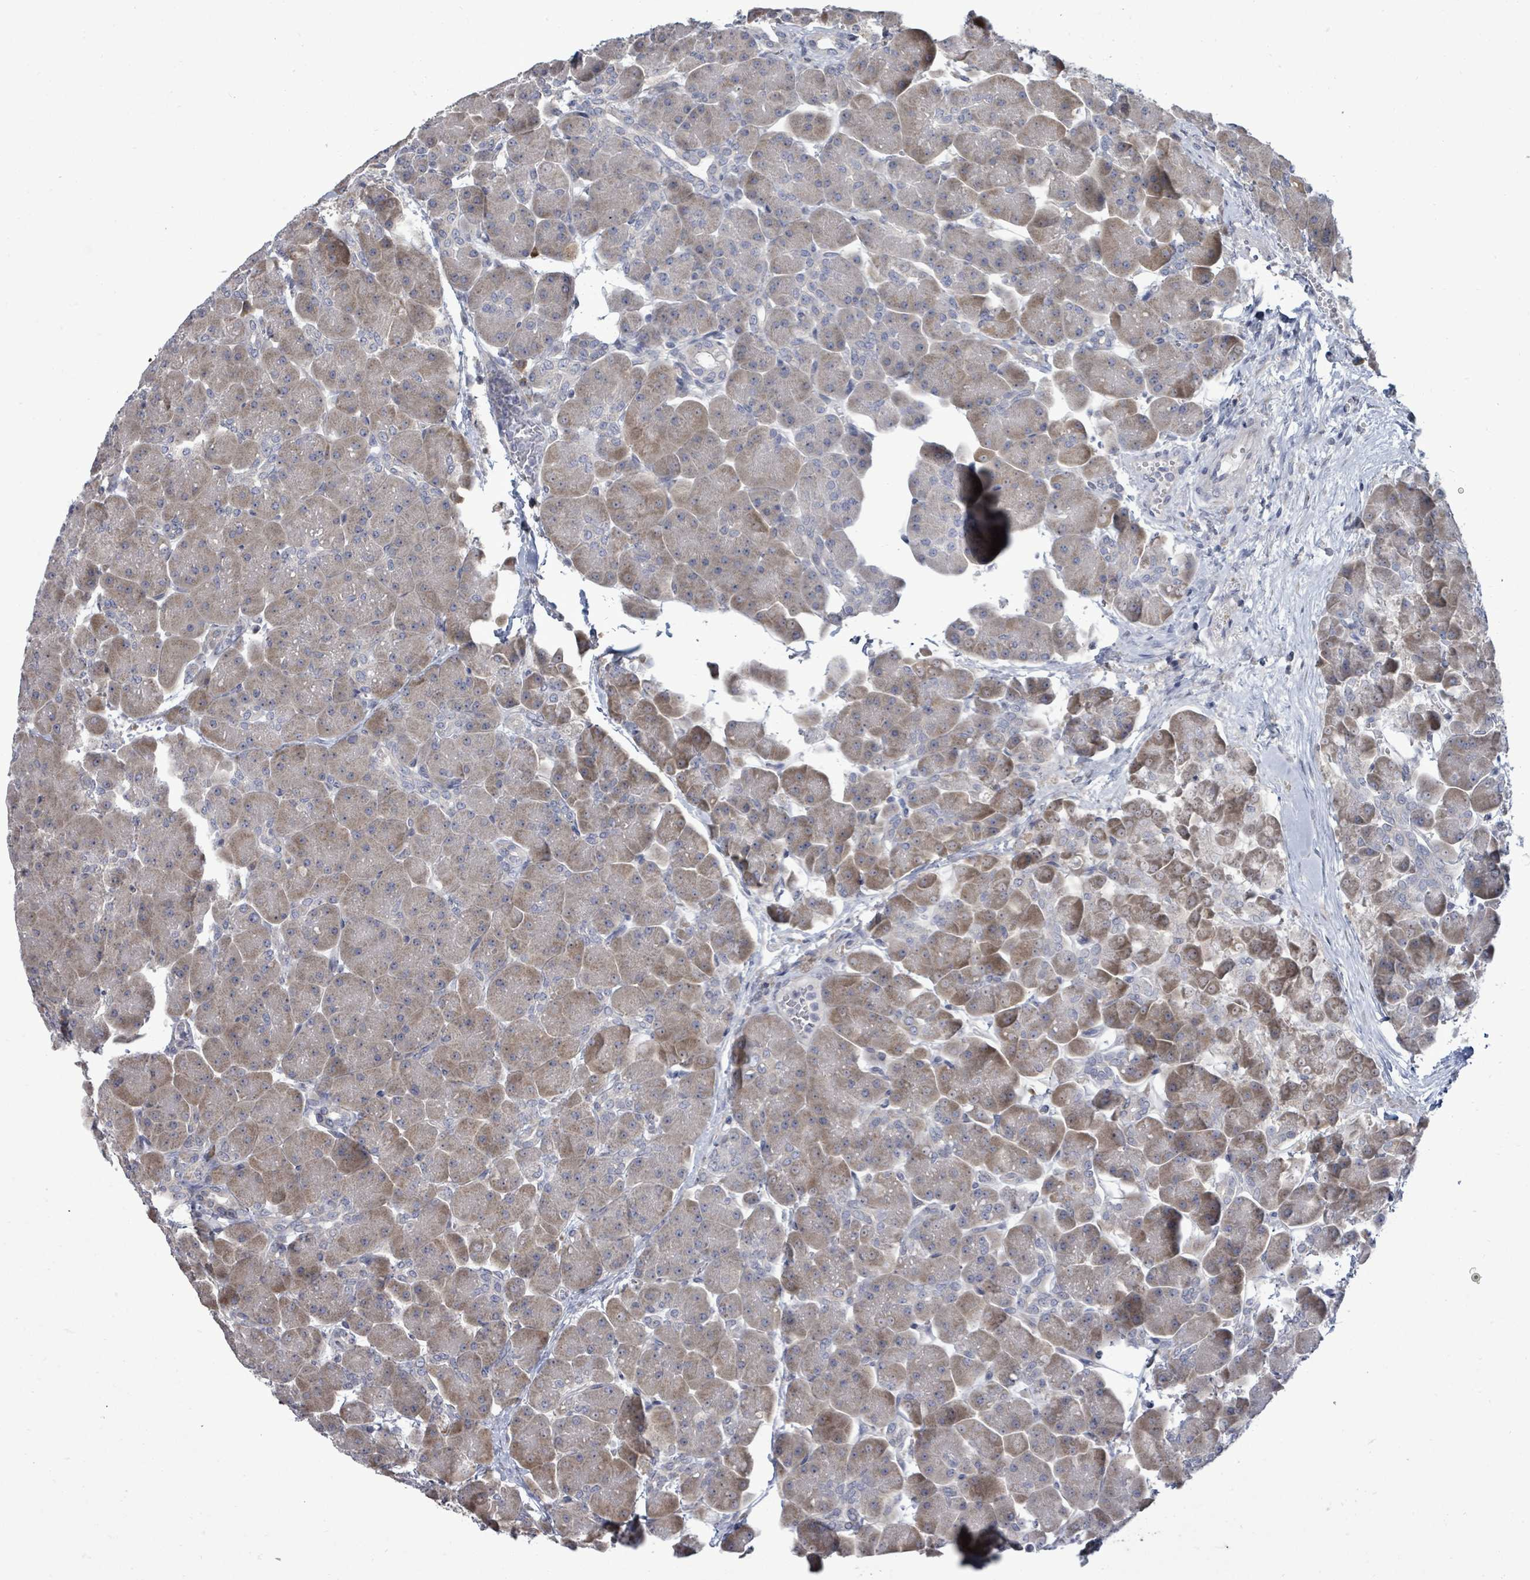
{"staining": {"intensity": "moderate", "quantity": "25%-75%", "location": "cytoplasmic/membranous"}, "tissue": "pancreas", "cell_type": "Exocrine glandular cells", "image_type": "normal", "snomed": [{"axis": "morphology", "description": "Normal tissue, NOS"}, {"axis": "topography", "description": "Pancreas"}], "caption": "Moderate cytoplasmic/membranous protein positivity is appreciated in approximately 25%-75% of exocrine glandular cells in pancreas.", "gene": "POMGNT2", "patient": {"sex": "male", "age": 66}}